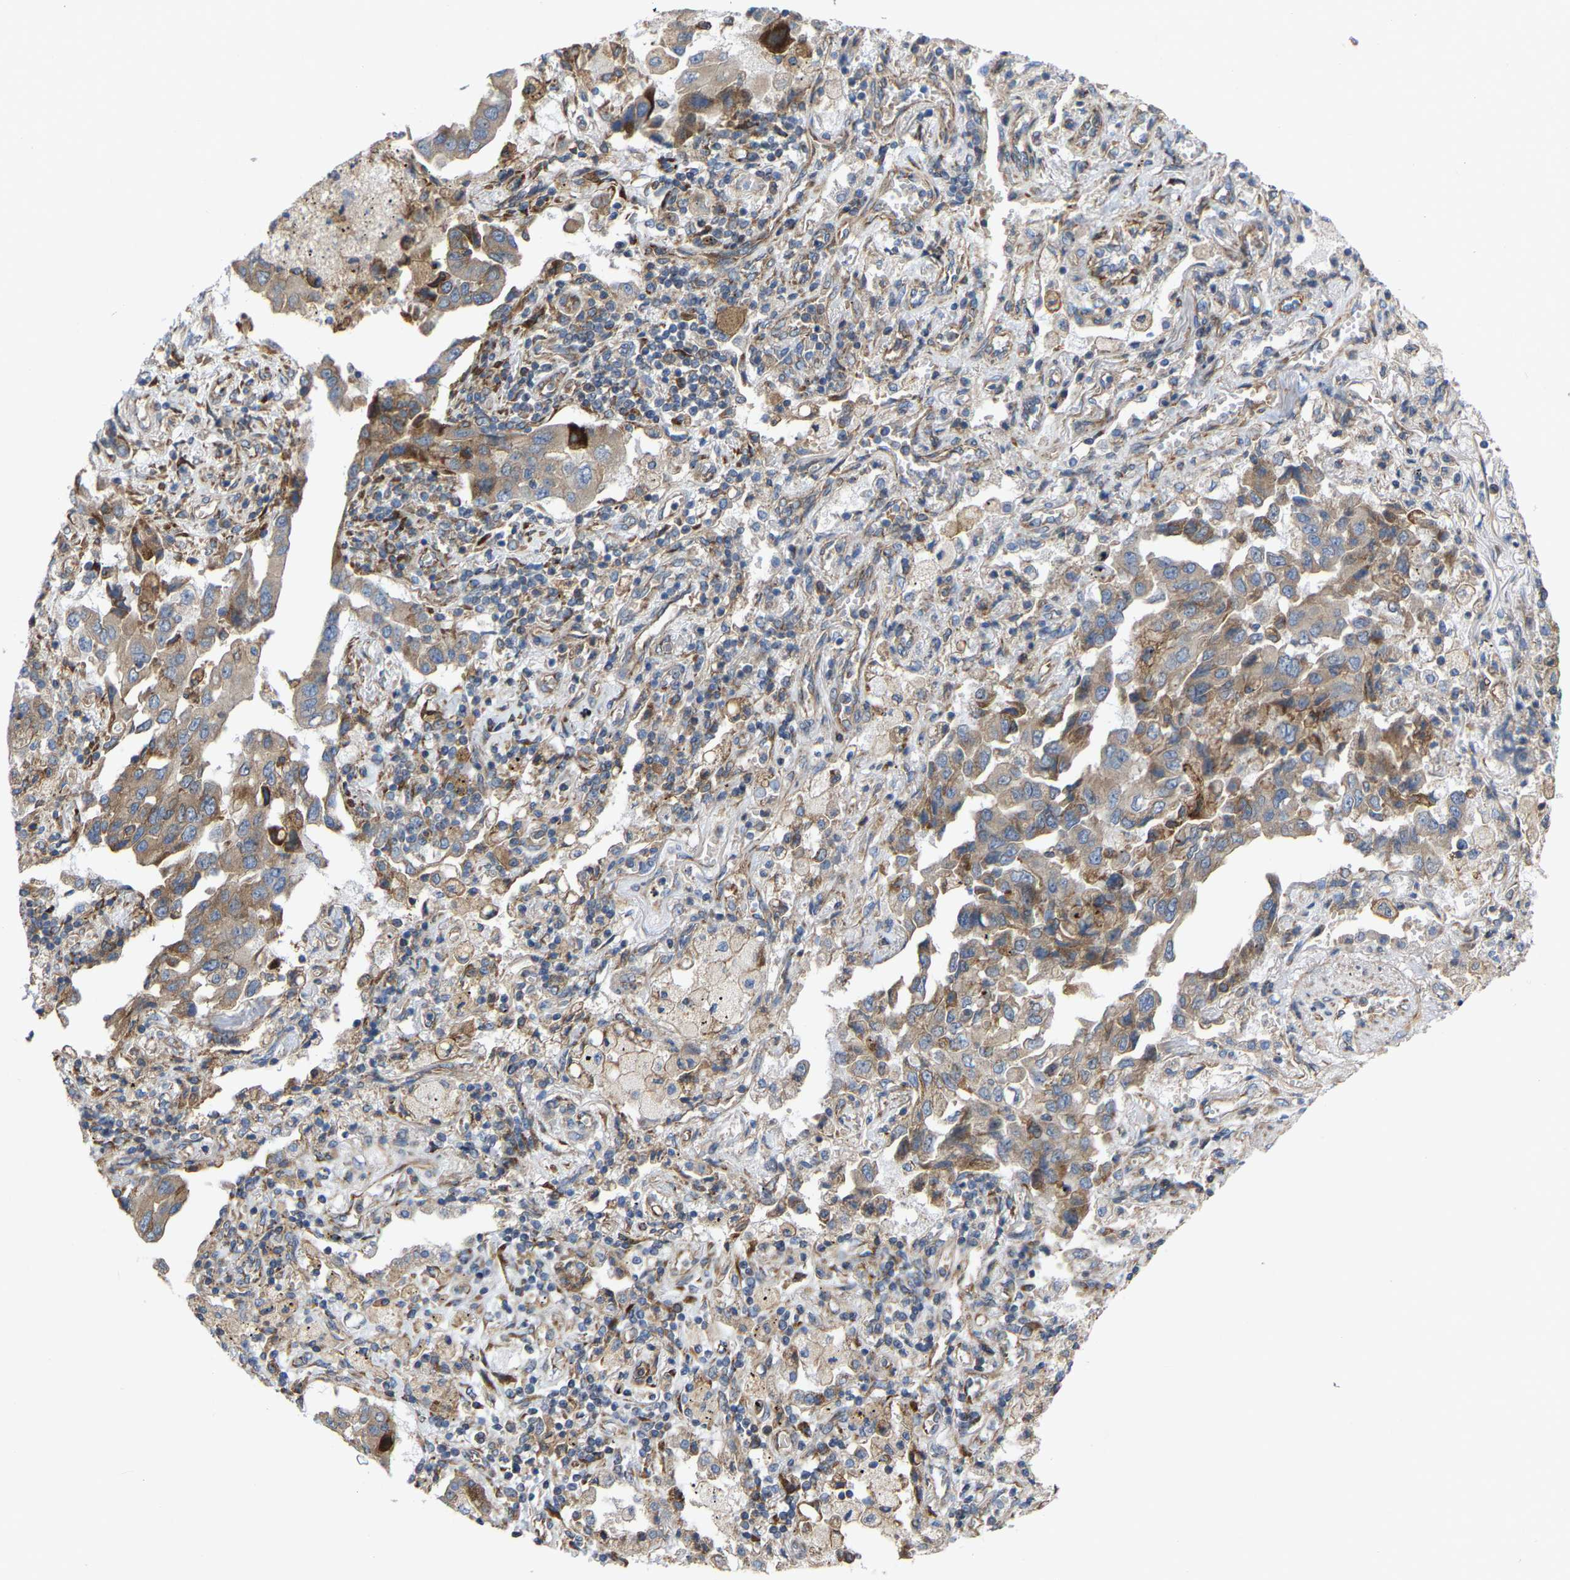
{"staining": {"intensity": "weak", "quantity": ">75%", "location": "cytoplasmic/membranous"}, "tissue": "lung cancer", "cell_type": "Tumor cells", "image_type": "cancer", "snomed": [{"axis": "morphology", "description": "Adenocarcinoma, NOS"}, {"axis": "topography", "description": "Lung"}], "caption": "This photomicrograph reveals IHC staining of lung cancer, with low weak cytoplasmic/membranous positivity in about >75% of tumor cells.", "gene": "TOR1B", "patient": {"sex": "female", "age": 65}}